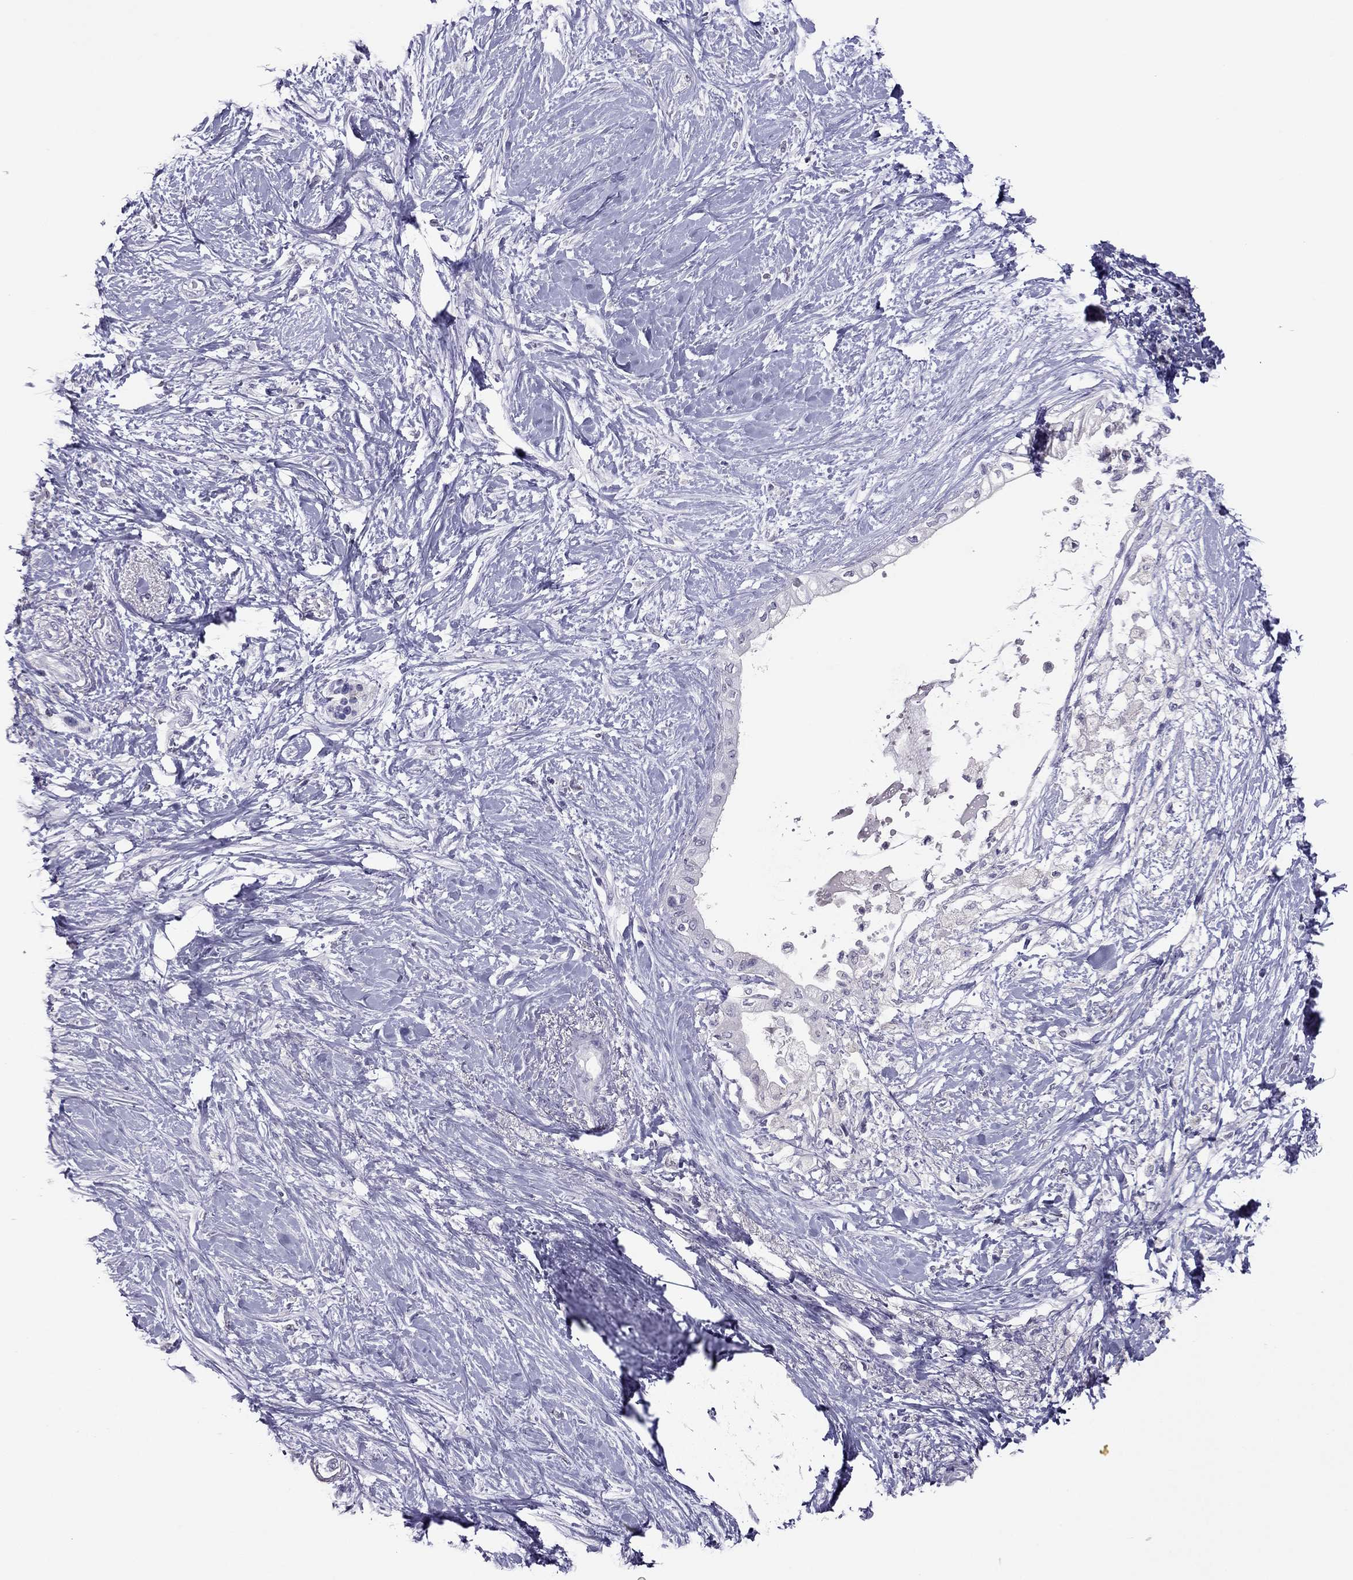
{"staining": {"intensity": "negative", "quantity": "none", "location": "none"}, "tissue": "pancreatic cancer", "cell_type": "Tumor cells", "image_type": "cancer", "snomed": [{"axis": "morphology", "description": "Normal tissue, NOS"}, {"axis": "morphology", "description": "Adenocarcinoma, NOS"}, {"axis": "topography", "description": "Pancreas"}, {"axis": "topography", "description": "Duodenum"}], "caption": "Immunohistochemistry (IHC) of pancreatic cancer (adenocarcinoma) reveals no expression in tumor cells.", "gene": "RGS8", "patient": {"sex": "female", "age": 60}}